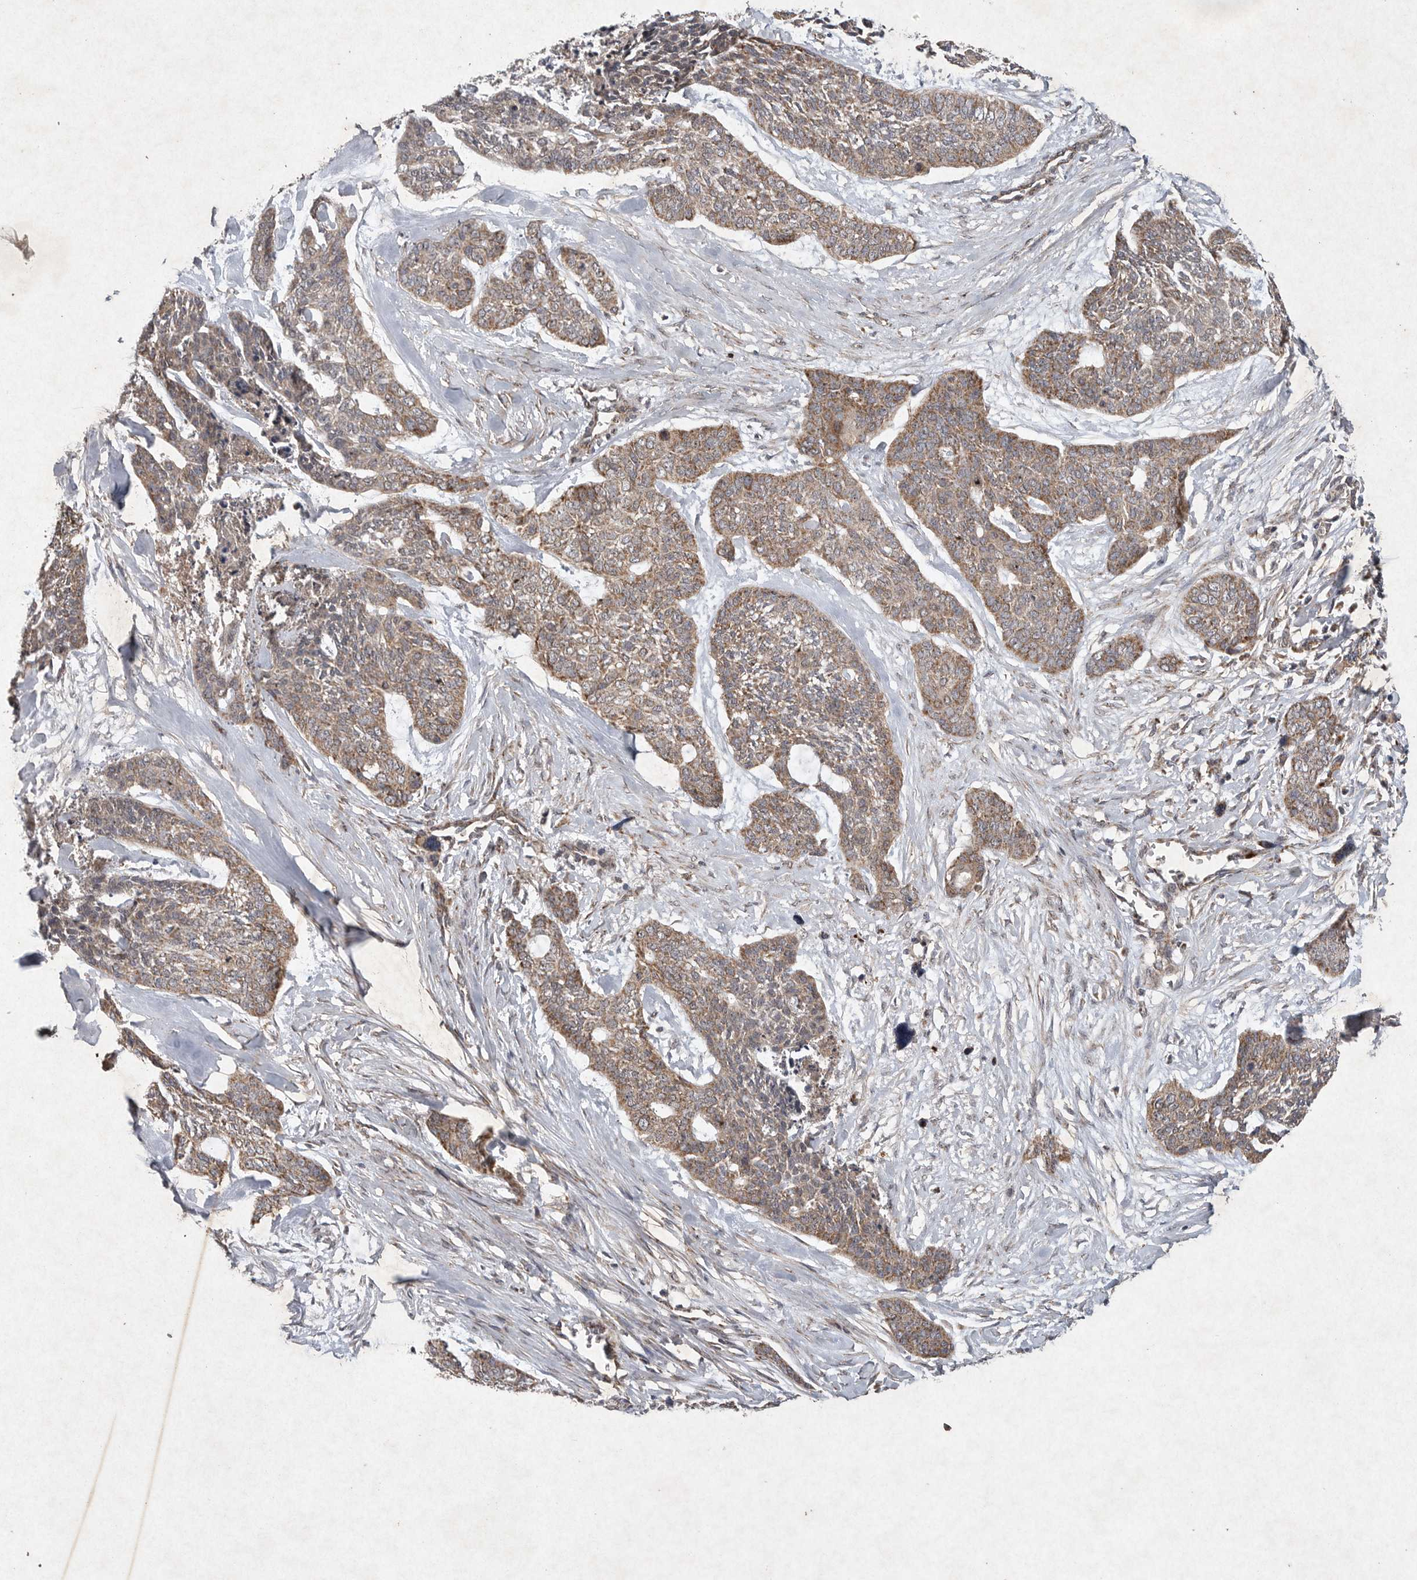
{"staining": {"intensity": "moderate", "quantity": ">75%", "location": "cytoplasmic/membranous"}, "tissue": "skin cancer", "cell_type": "Tumor cells", "image_type": "cancer", "snomed": [{"axis": "morphology", "description": "Basal cell carcinoma"}, {"axis": "topography", "description": "Skin"}], "caption": "DAB immunohistochemical staining of human skin cancer displays moderate cytoplasmic/membranous protein expression in about >75% of tumor cells.", "gene": "DDR1", "patient": {"sex": "female", "age": 64}}